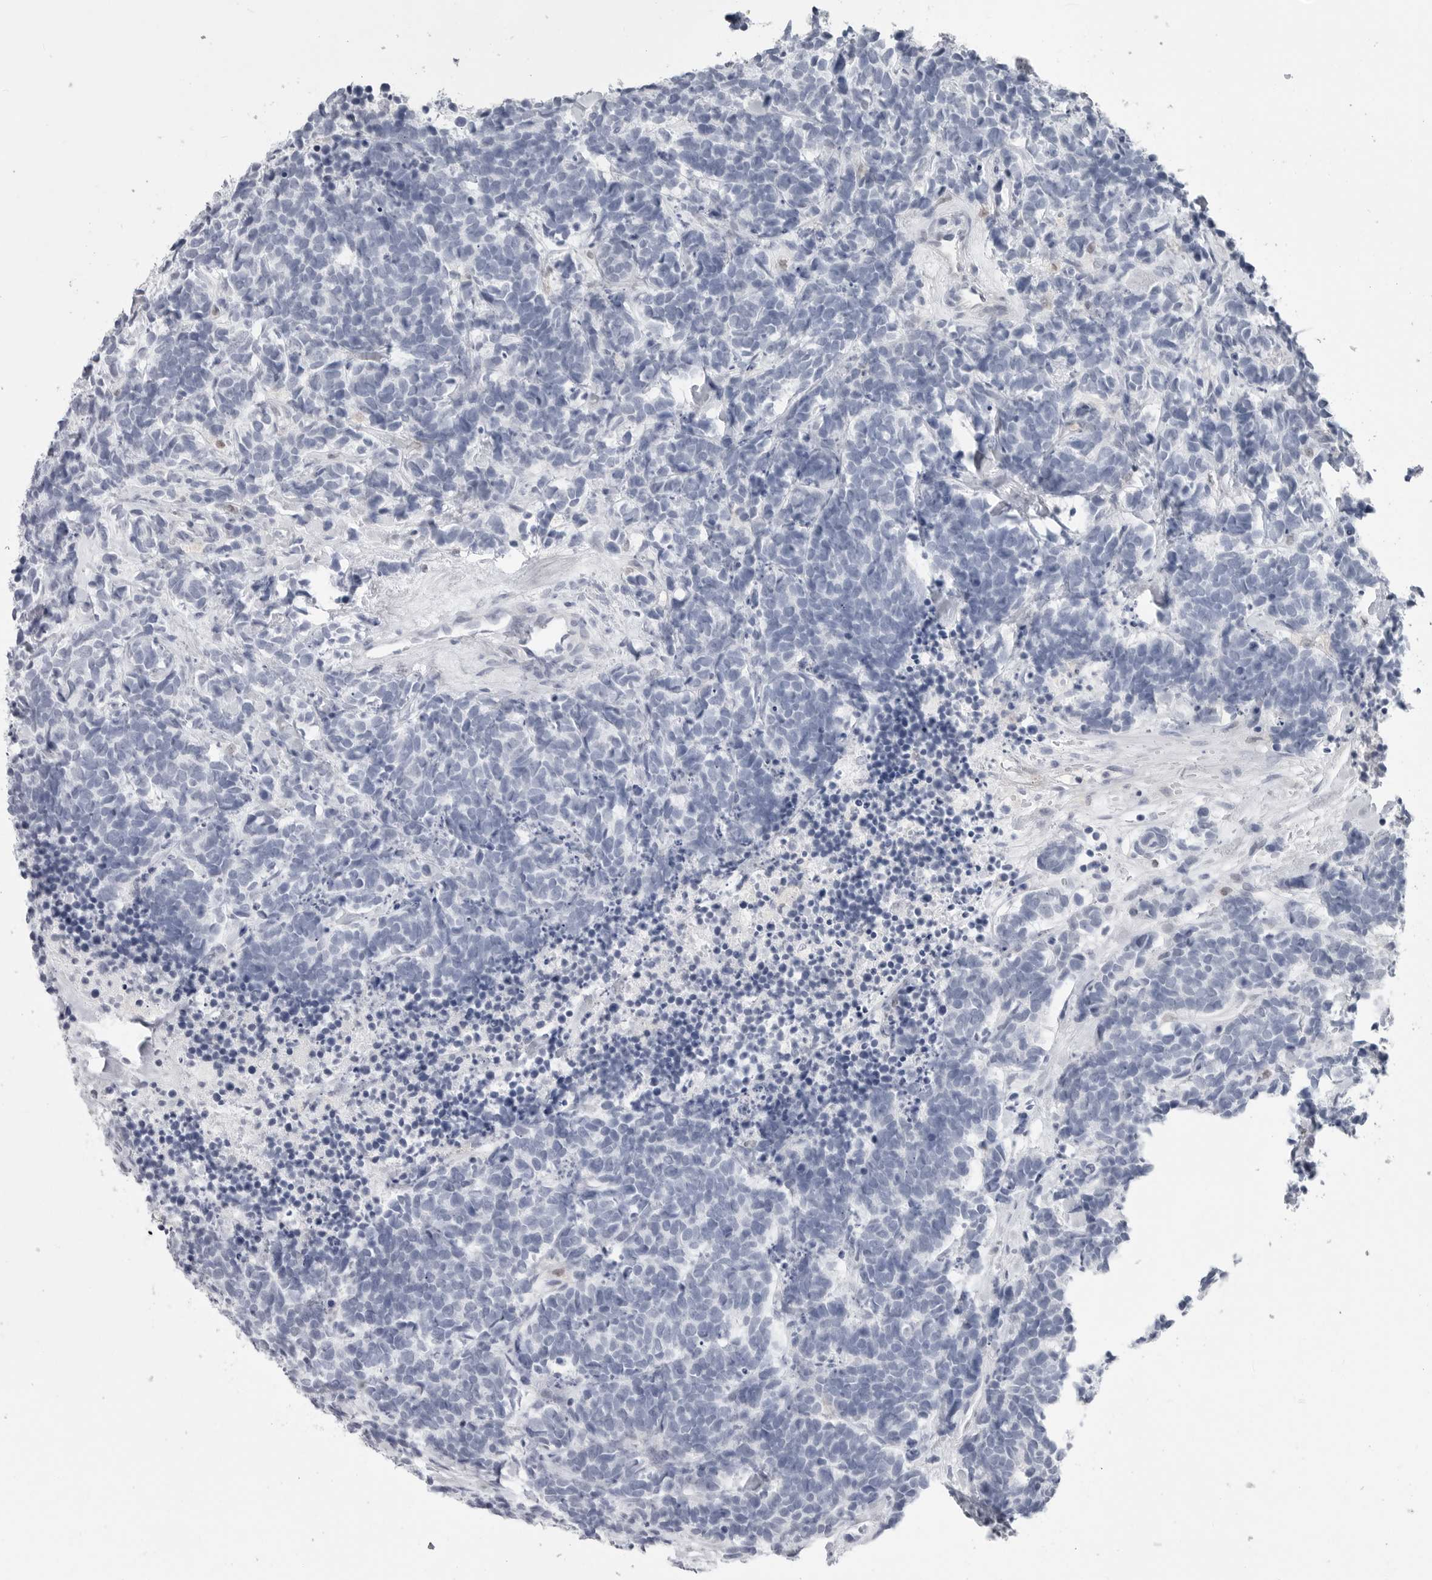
{"staining": {"intensity": "negative", "quantity": "none", "location": "none"}, "tissue": "carcinoid", "cell_type": "Tumor cells", "image_type": "cancer", "snomed": [{"axis": "morphology", "description": "Carcinoma, NOS"}, {"axis": "morphology", "description": "Carcinoid, malignant, NOS"}, {"axis": "topography", "description": "Urinary bladder"}], "caption": "Immunohistochemical staining of human carcinoid exhibits no significant expression in tumor cells.", "gene": "PNPO", "patient": {"sex": "male", "age": 57}}